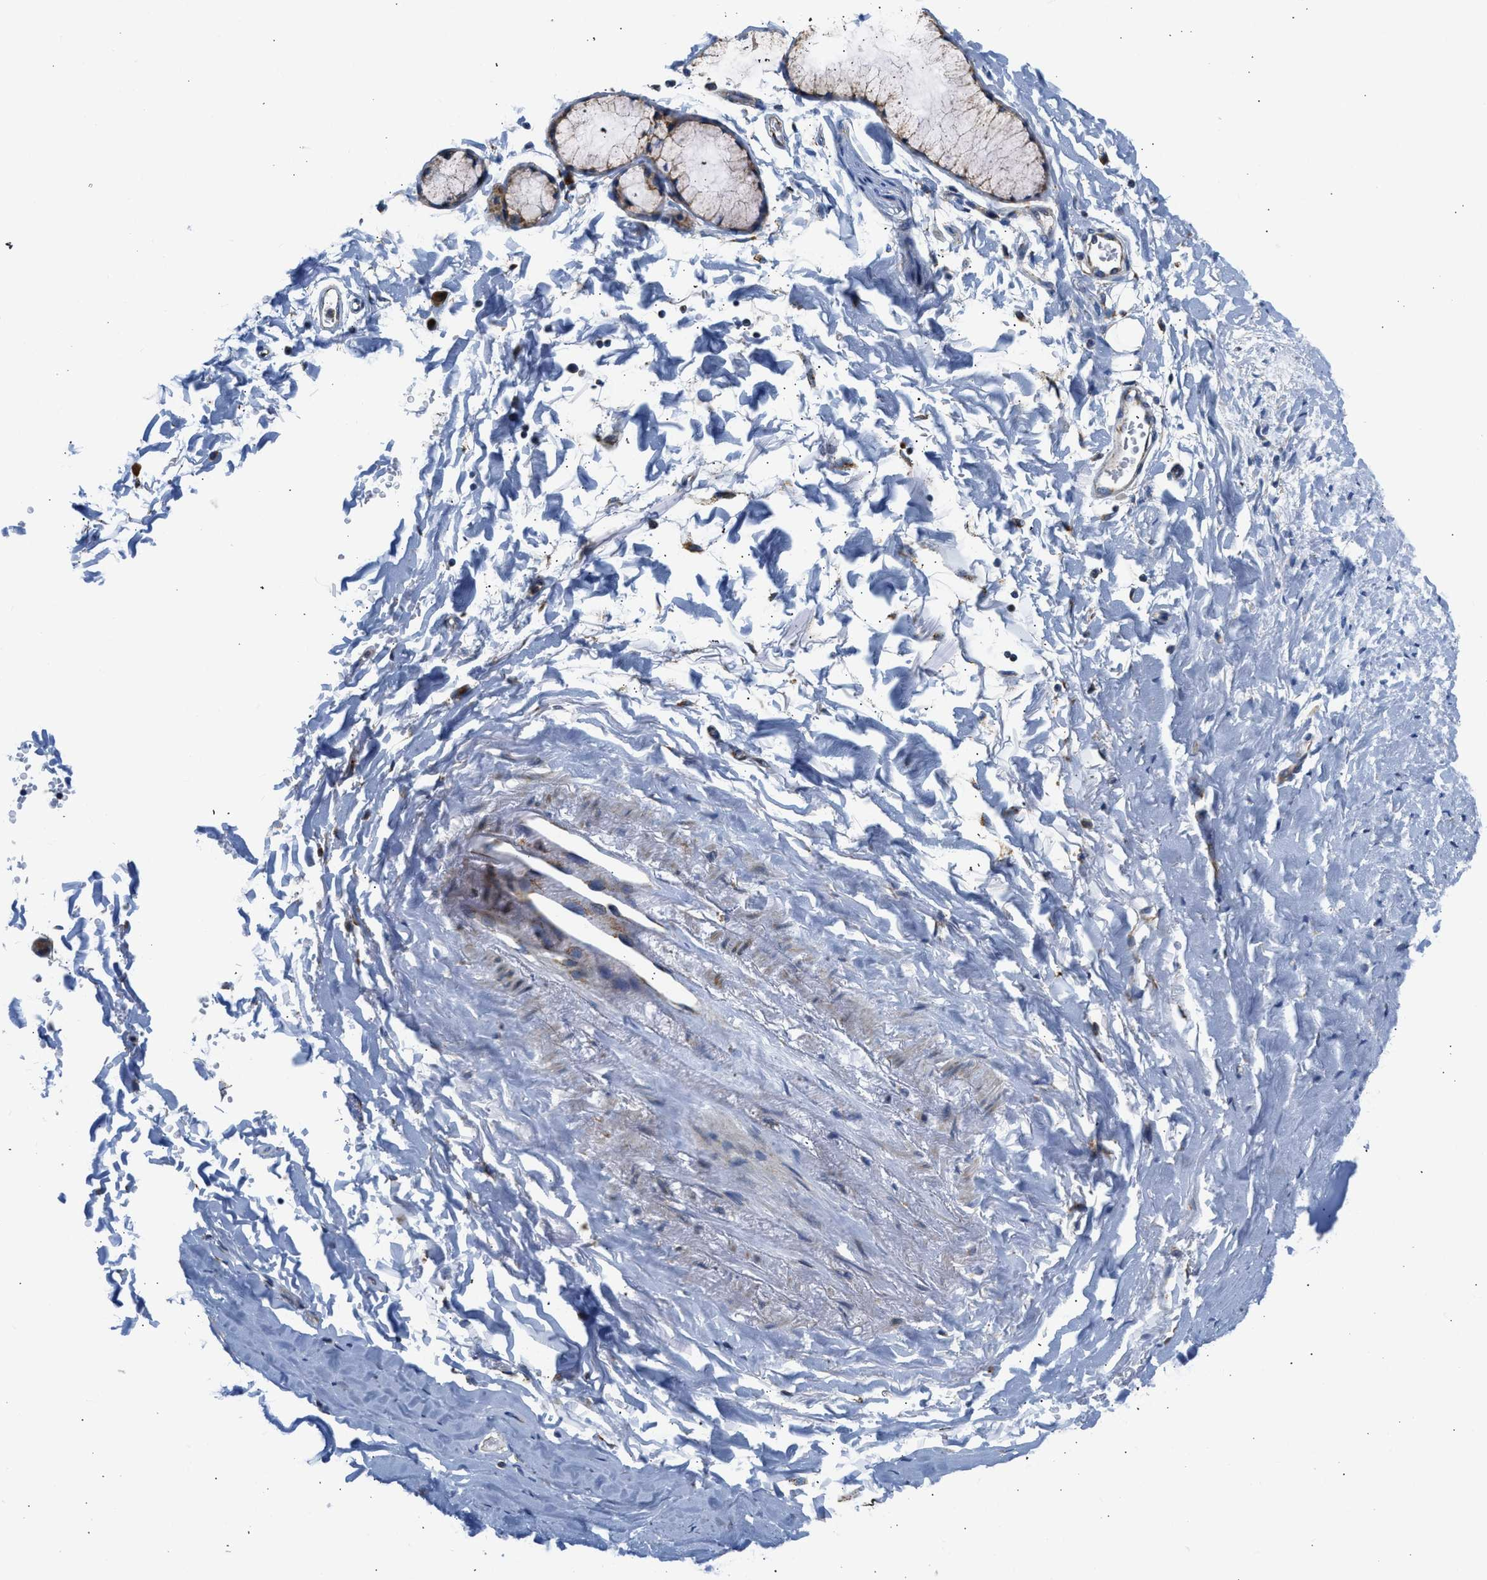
{"staining": {"intensity": "negative", "quantity": "none", "location": "none"}, "tissue": "adipose tissue", "cell_type": "Adipocytes", "image_type": "normal", "snomed": [{"axis": "morphology", "description": "Normal tissue, NOS"}, {"axis": "topography", "description": "Cartilage tissue"}, {"axis": "topography", "description": "Bronchus"}], "caption": "IHC of benign human adipose tissue displays no staining in adipocytes. (Stains: DAB IHC with hematoxylin counter stain, Microscopy: brightfield microscopy at high magnification).", "gene": "CAMKK2", "patient": {"sex": "female", "age": 73}}